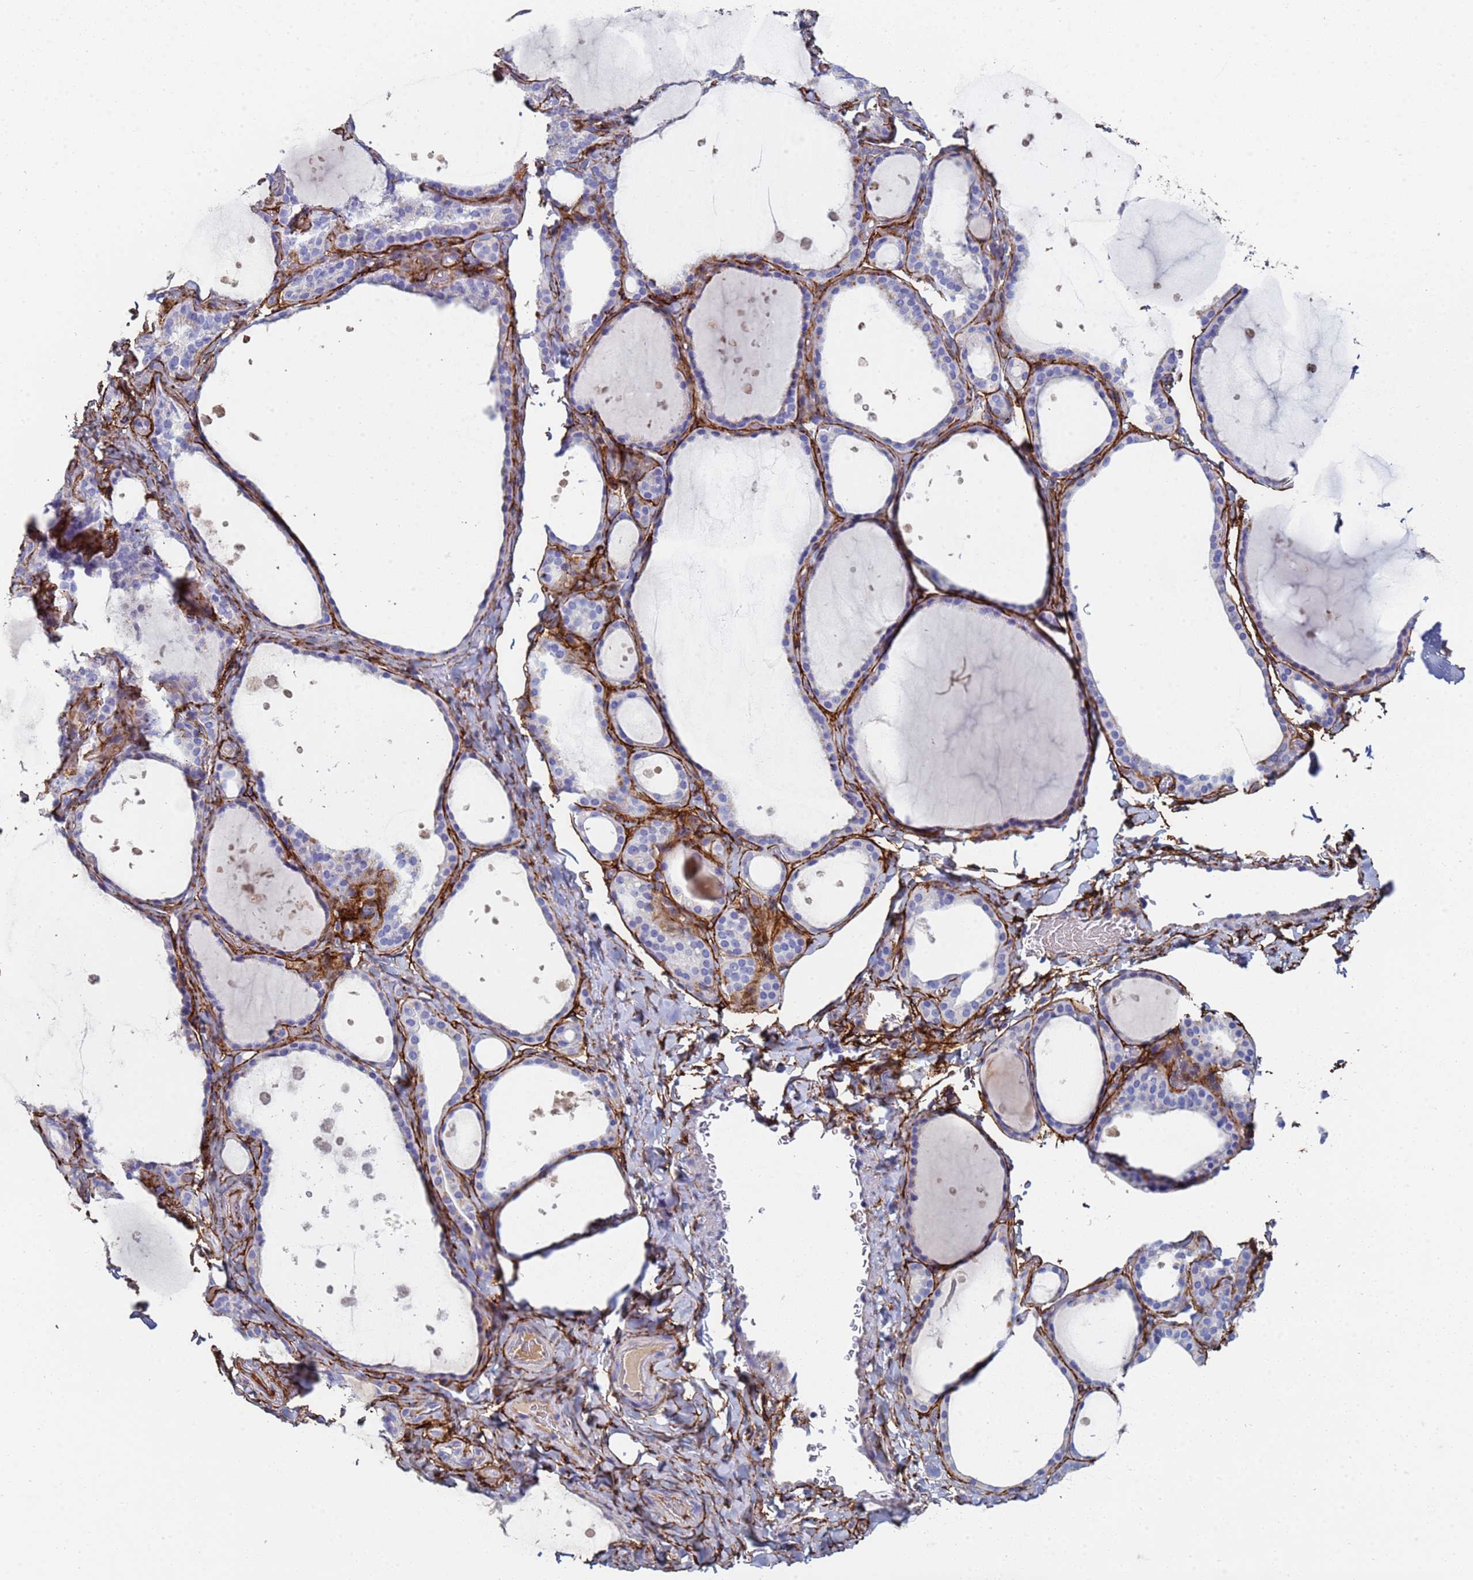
{"staining": {"intensity": "negative", "quantity": "none", "location": "none"}, "tissue": "thyroid gland", "cell_type": "Glandular cells", "image_type": "normal", "snomed": [{"axis": "morphology", "description": "Normal tissue, NOS"}, {"axis": "topography", "description": "Thyroid gland"}], "caption": "Immunohistochemistry micrograph of benign thyroid gland: human thyroid gland stained with DAB (3,3'-diaminobenzidine) demonstrates no significant protein staining in glandular cells.", "gene": "ABCA8", "patient": {"sex": "female", "age": 44}}